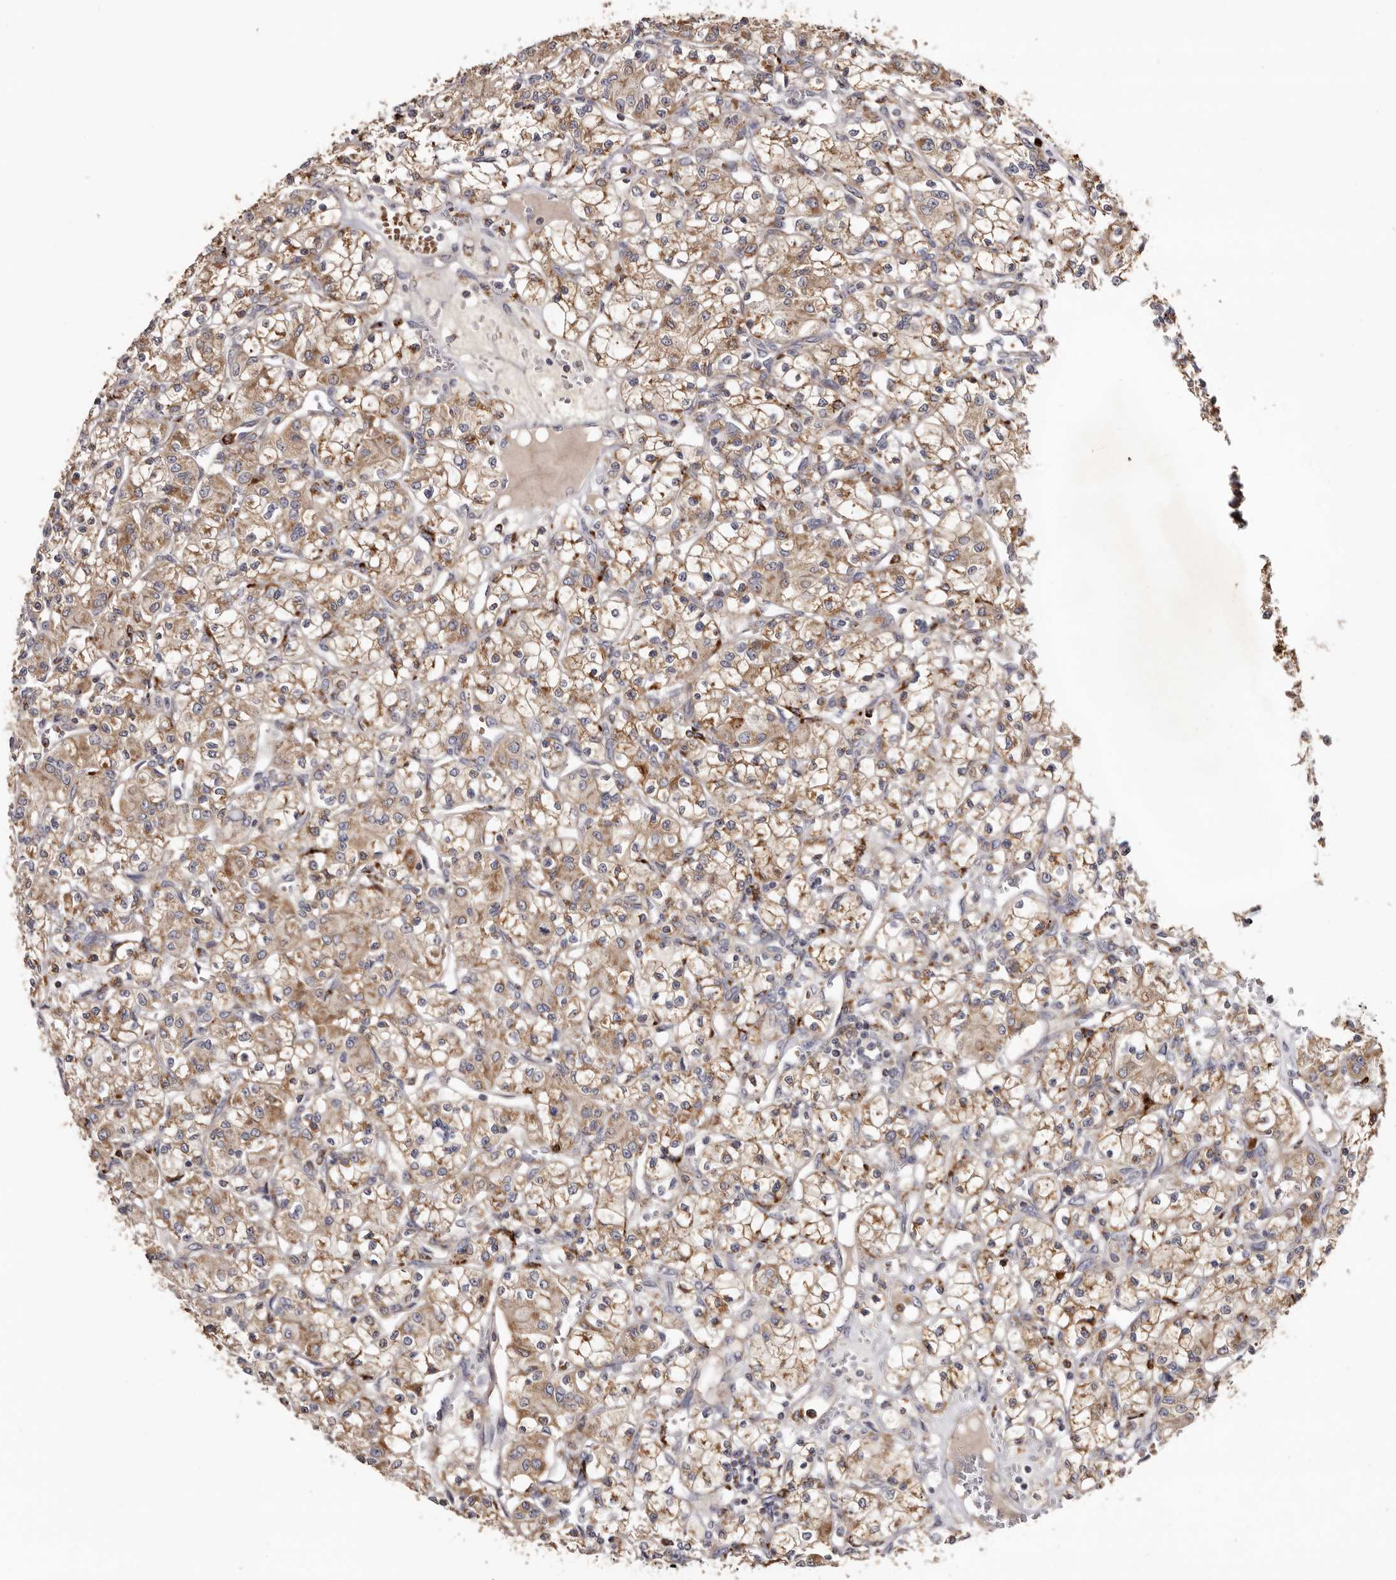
{"staining": {"intensity": "moderate", "quantity": ">75%", "location": "cytoplasmic/membranous"}, "tissue": "renal cancer", "cell_type": "Tumor cells", "image_type": "cancer", "snomed": [{"axis": "morphology", "description": "Adenocarcinoma, NOS"}, {"axis": "topography", "description": "Kidney"}], "caption": "Moderate cytoplasmic/membranous expression is appreciated in about >75% of tumor cells in renal cancer. Using DAB (3,3'-diaminobenzidine) (brown) and hematoxylin (blue) stains, captured at high magnification using brightfield microscopy.", "gene": "MECR", "patient": {"sex": "female", "age": 59}}